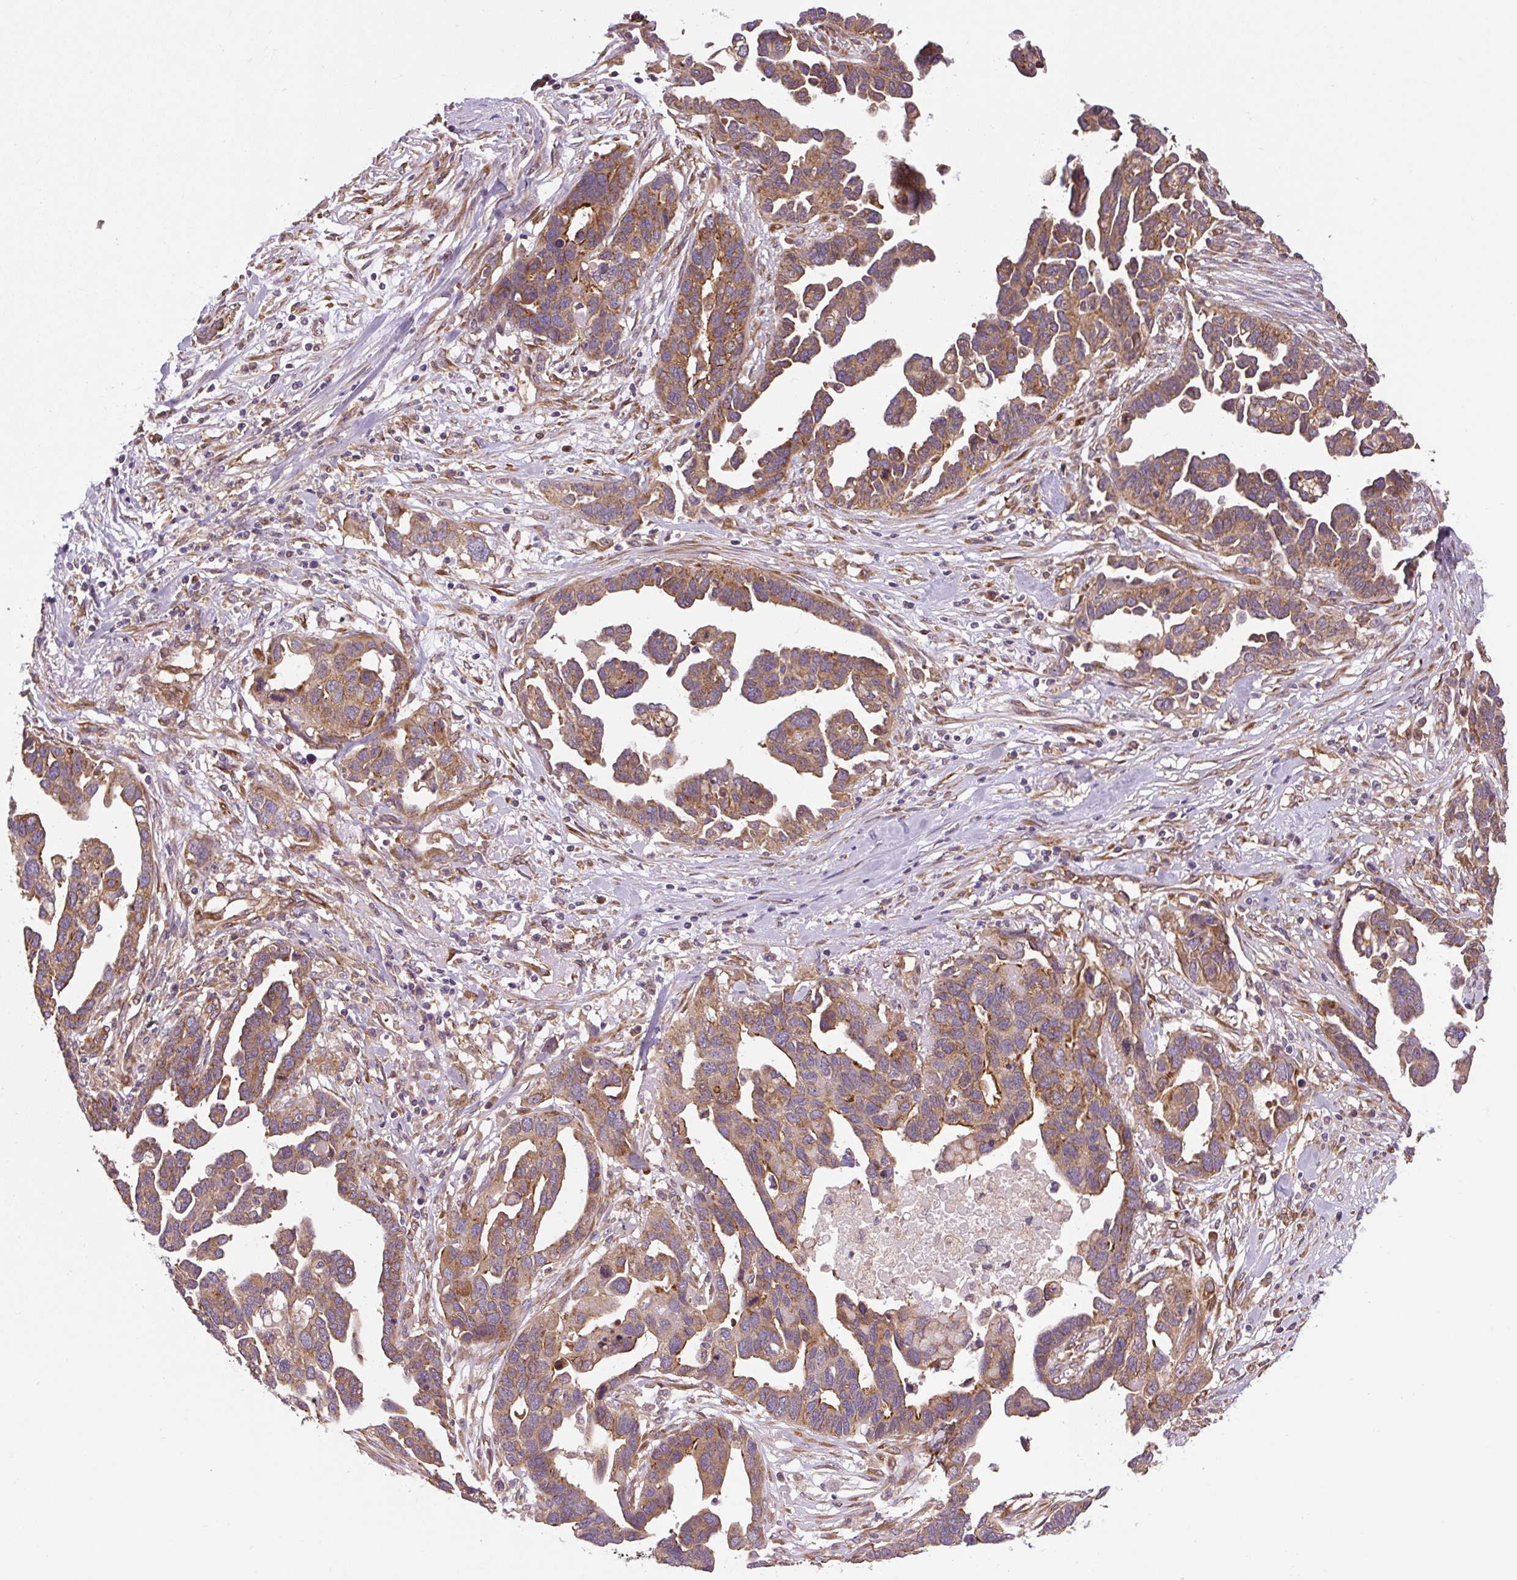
{"staining": {"intensity": "moderate", "quantity": ">75%", "location": "cytoplasmic/membranous"}, "tissue": "ovarian cancer", "cell_type": "Tumor cells", "image_type": "cancer", "snomed": [{"axis": "morphology", "description": "Cystadenocarcinoma, serous, NOS"}, {"axis": "topography", "description": "Ovary"}], "caption": "Brown immunohistochemical staining in ovarian cancer (serous cystadenocarcinoma) demonstrates moderate cytoplasmic/membranous positivity in about >75% of tumor cells.", "gene": "SEPTIN10", "patient": {"sex": "female", "age": 54}}